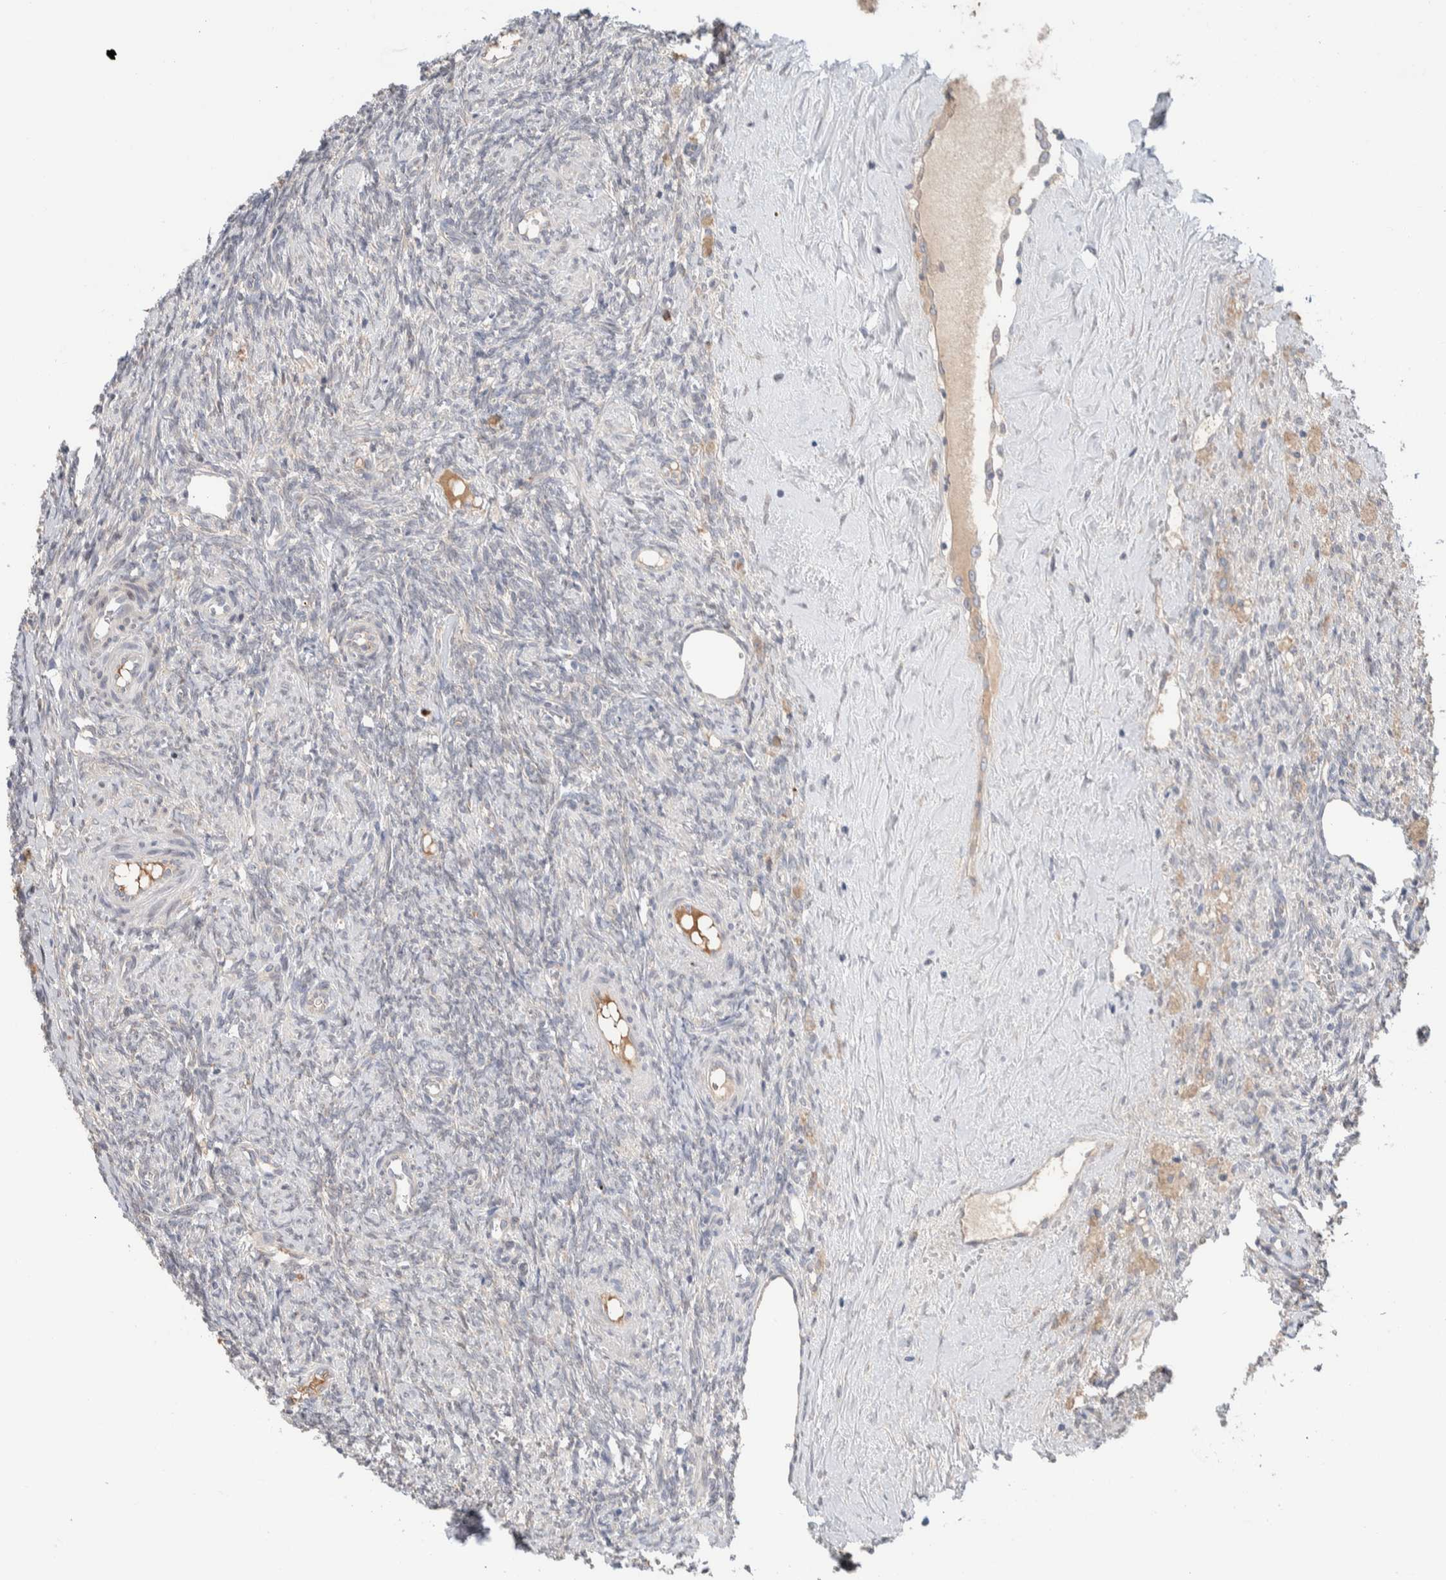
{"staining": {"intensity": "negative", "quantity": "none", "location": "none"}, "tissue": "ovary", "cell_type": "Ovarian stroma cells", "image_type": "normal", "snomed": [{"axis": "morphology", "description": "Normal tissue, NOS"}, {"axis": "topography", "description": "Ovary"}], "caption": "This is an immunohistochemistry (IHC) image of unremarkable human ovary. There is no positivity in ovarian stroma cells.", "gene": "RUSF1", "patient": {"sex": "female", "age": 41}}